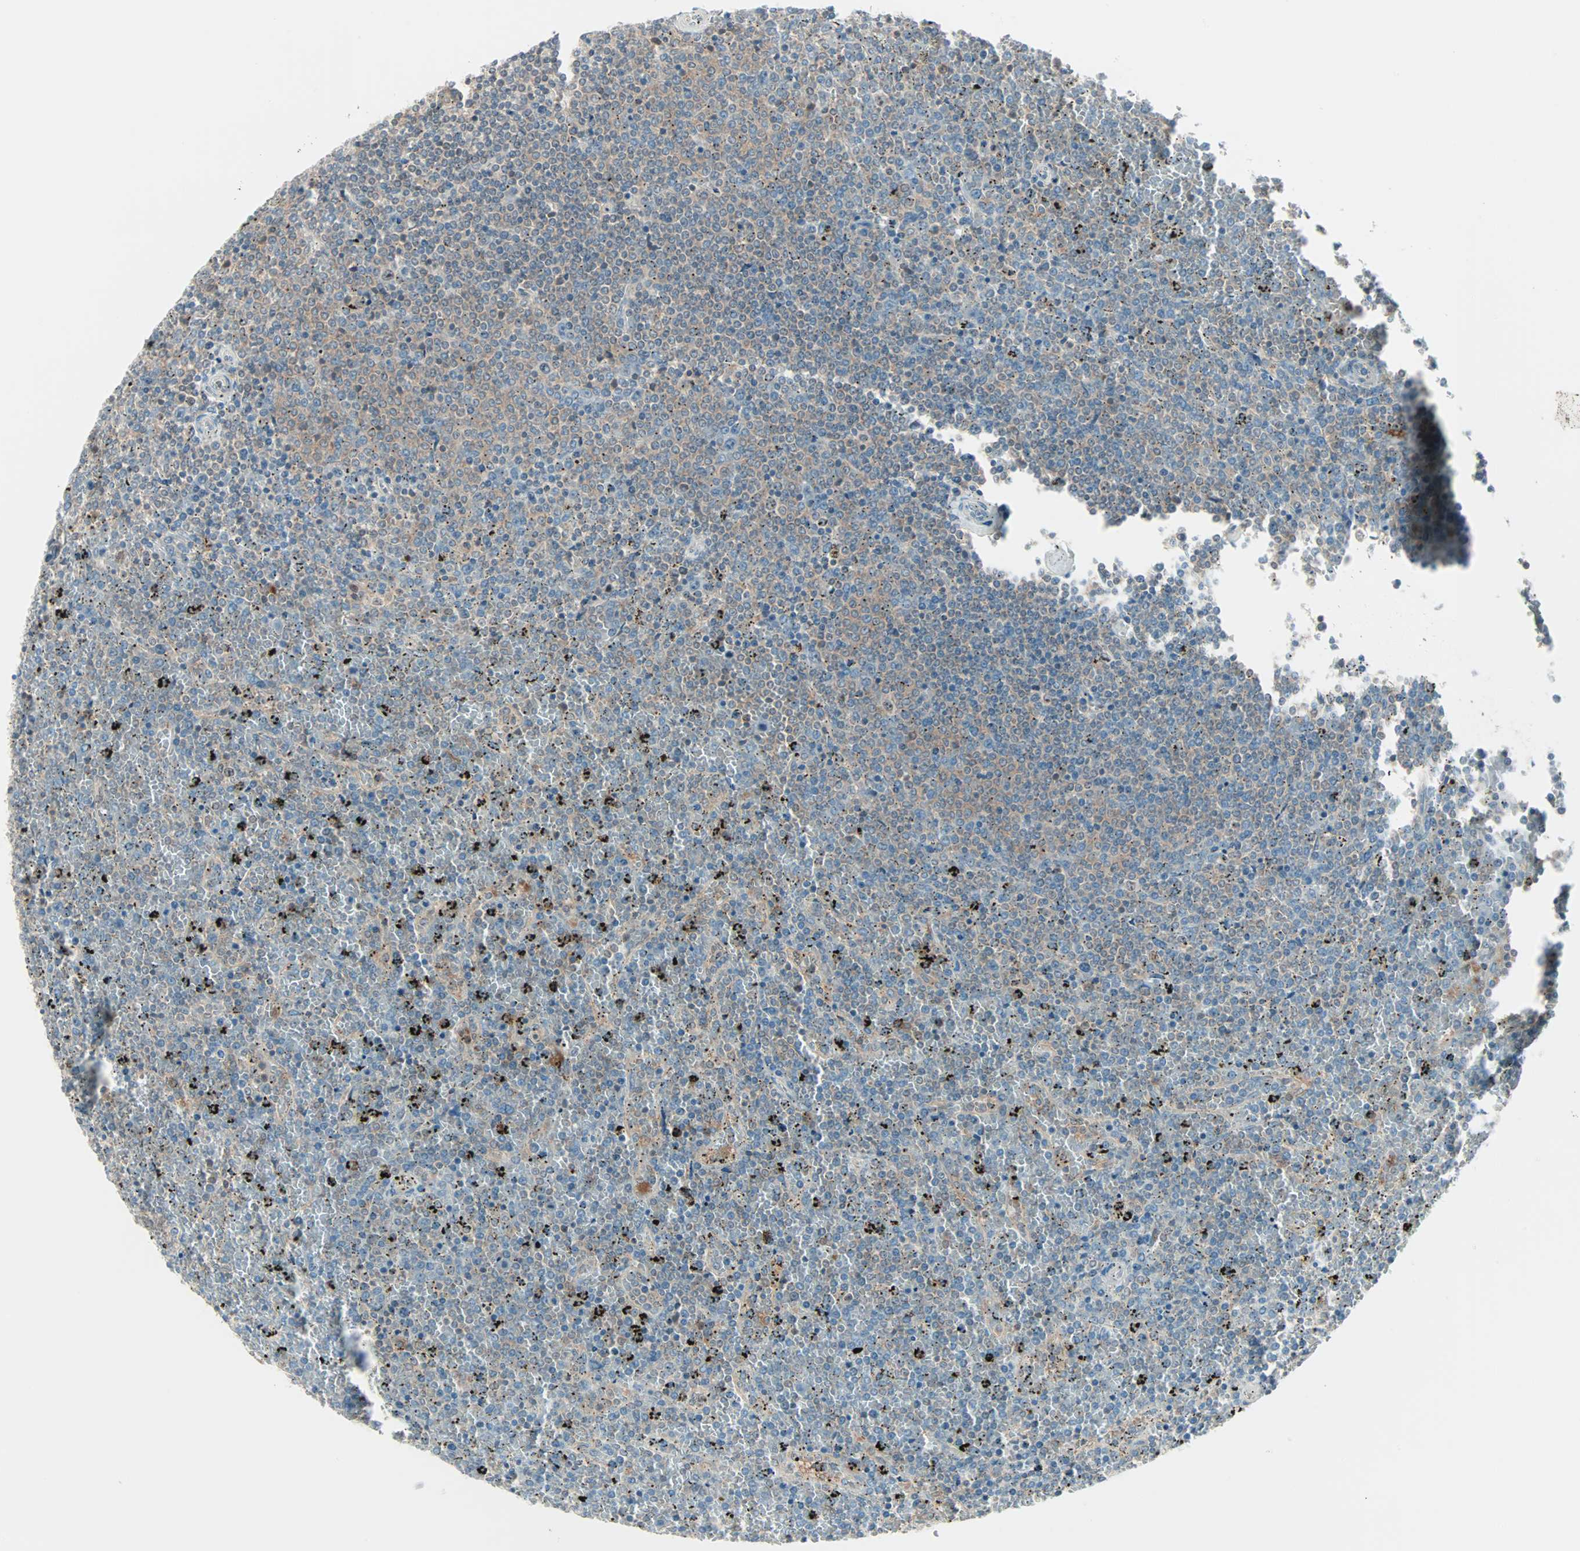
{"staining": {"intensity": "weak", "quantity": "25%-75%", "location": "cytoplasmic/membranous"}, "tissue": "lymphoma", "cell_type": "Tumor cells", "image_type": "cancer", "snomed": [{"axis": "morphology", "description": "Malignant lymphoma, non-Hodgkin's type, Low grade"}, {"axis": "topography", "description": "Spleen"}], "caption": "Weak cytoplasmic/membranous protein staining is appreciated in approximately 25%-75% of tumor cells in malignant lymphoma, non-Hodgkin's type (low-grade). Nuclei are stained in blue.", "gene": "SMIM8", "patient": {"sex": "female", "age": 77}}